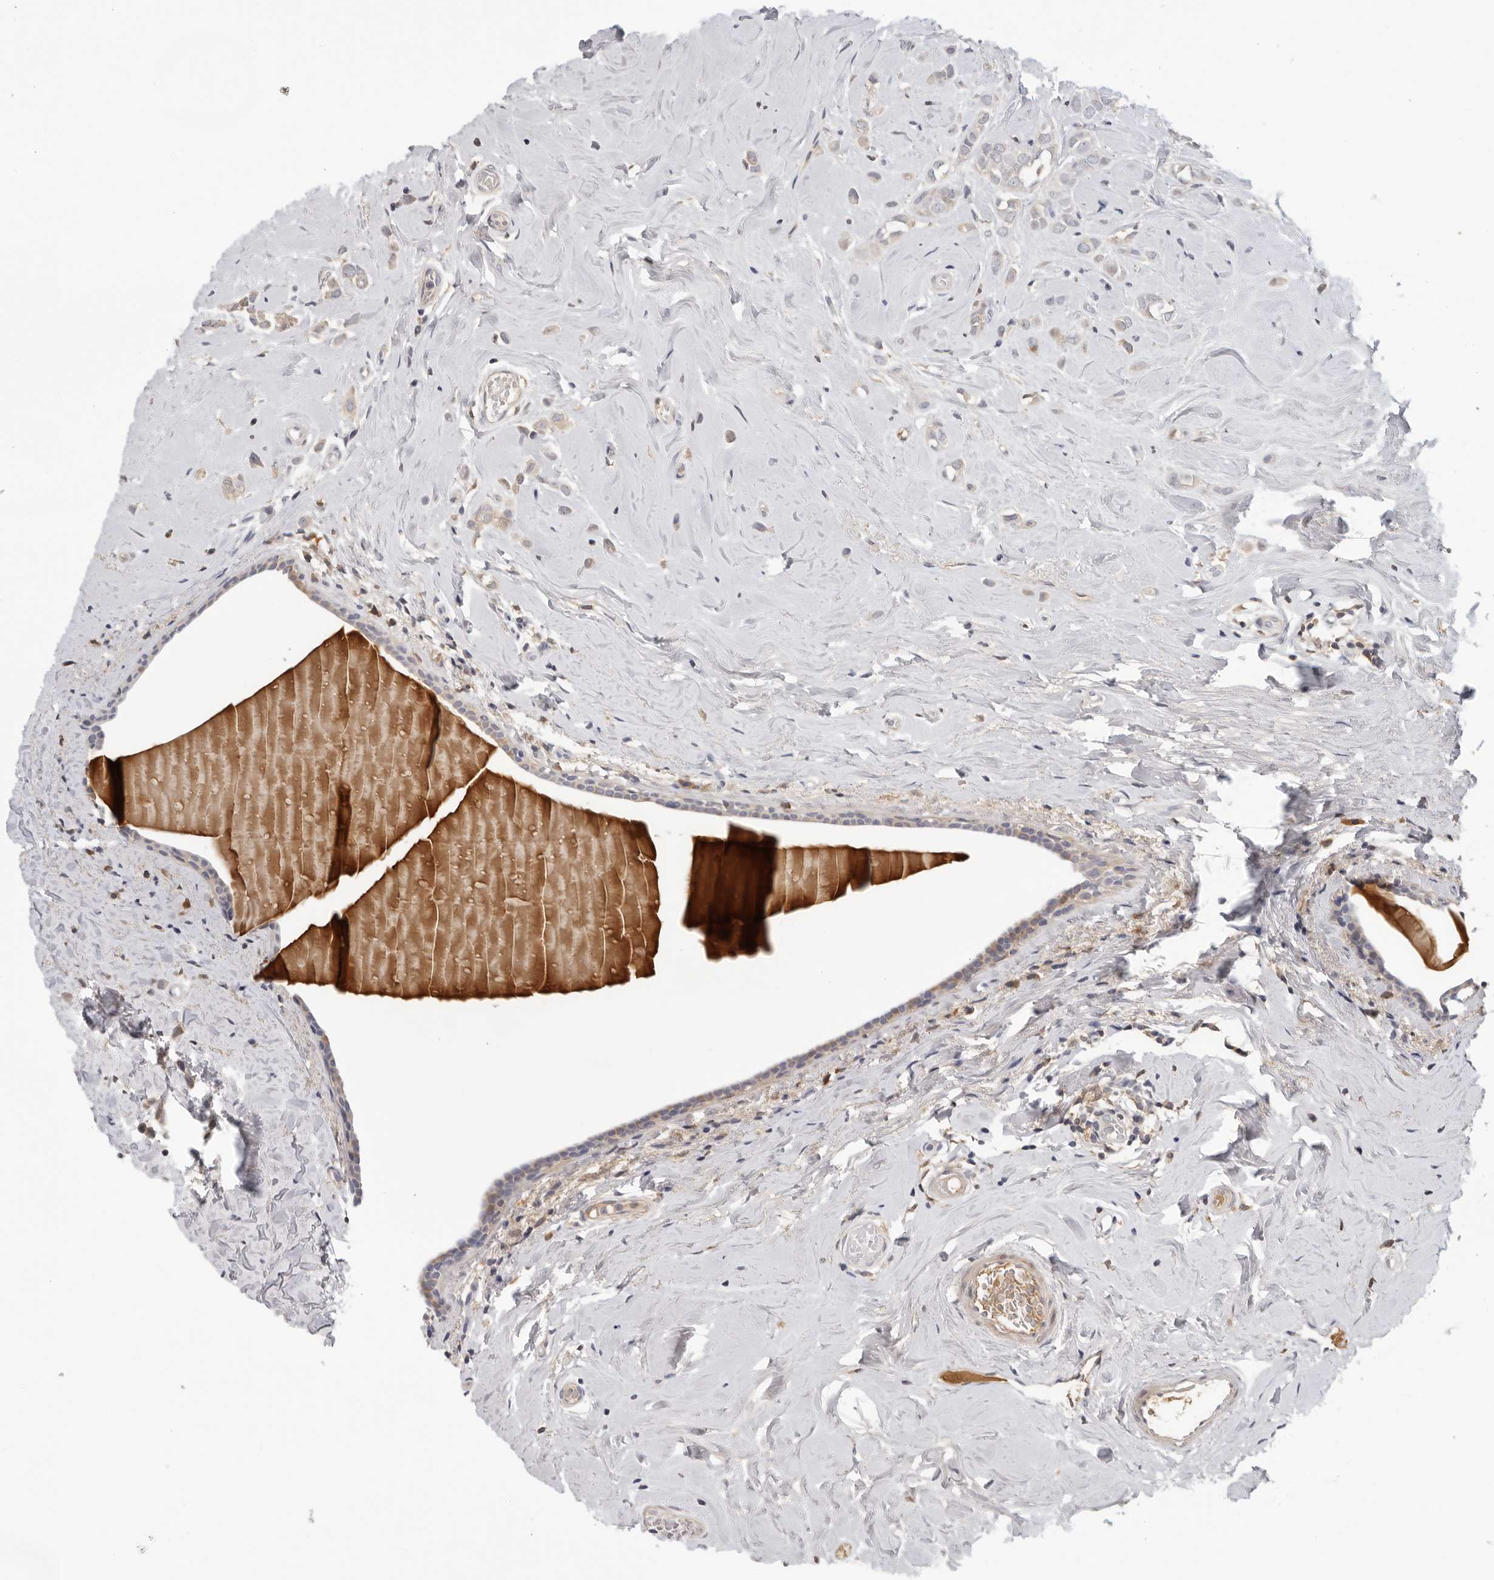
{"staining": {"intensity": "negative", "quantity": "none", "location": "none"}, "tissue": "breast cancer", "cell_type": "Tumor cells", "image_type": "cancer", "snomed": [{"axis": "morphology", "description": "Lobular carcinoma"}, {"axis": "topography", "description": "Breast"}], "caption": "High magnification brightfield microscopy of breast cancer stained with DAB (brown) and counterstained with hematoxylin (blue): tumor cells show no significant positivity. (DAB immunohistochemistry with hematoxylin counter stain).", "gene": "ZNF502", "patient": {"sex": "female", "age": 47}}